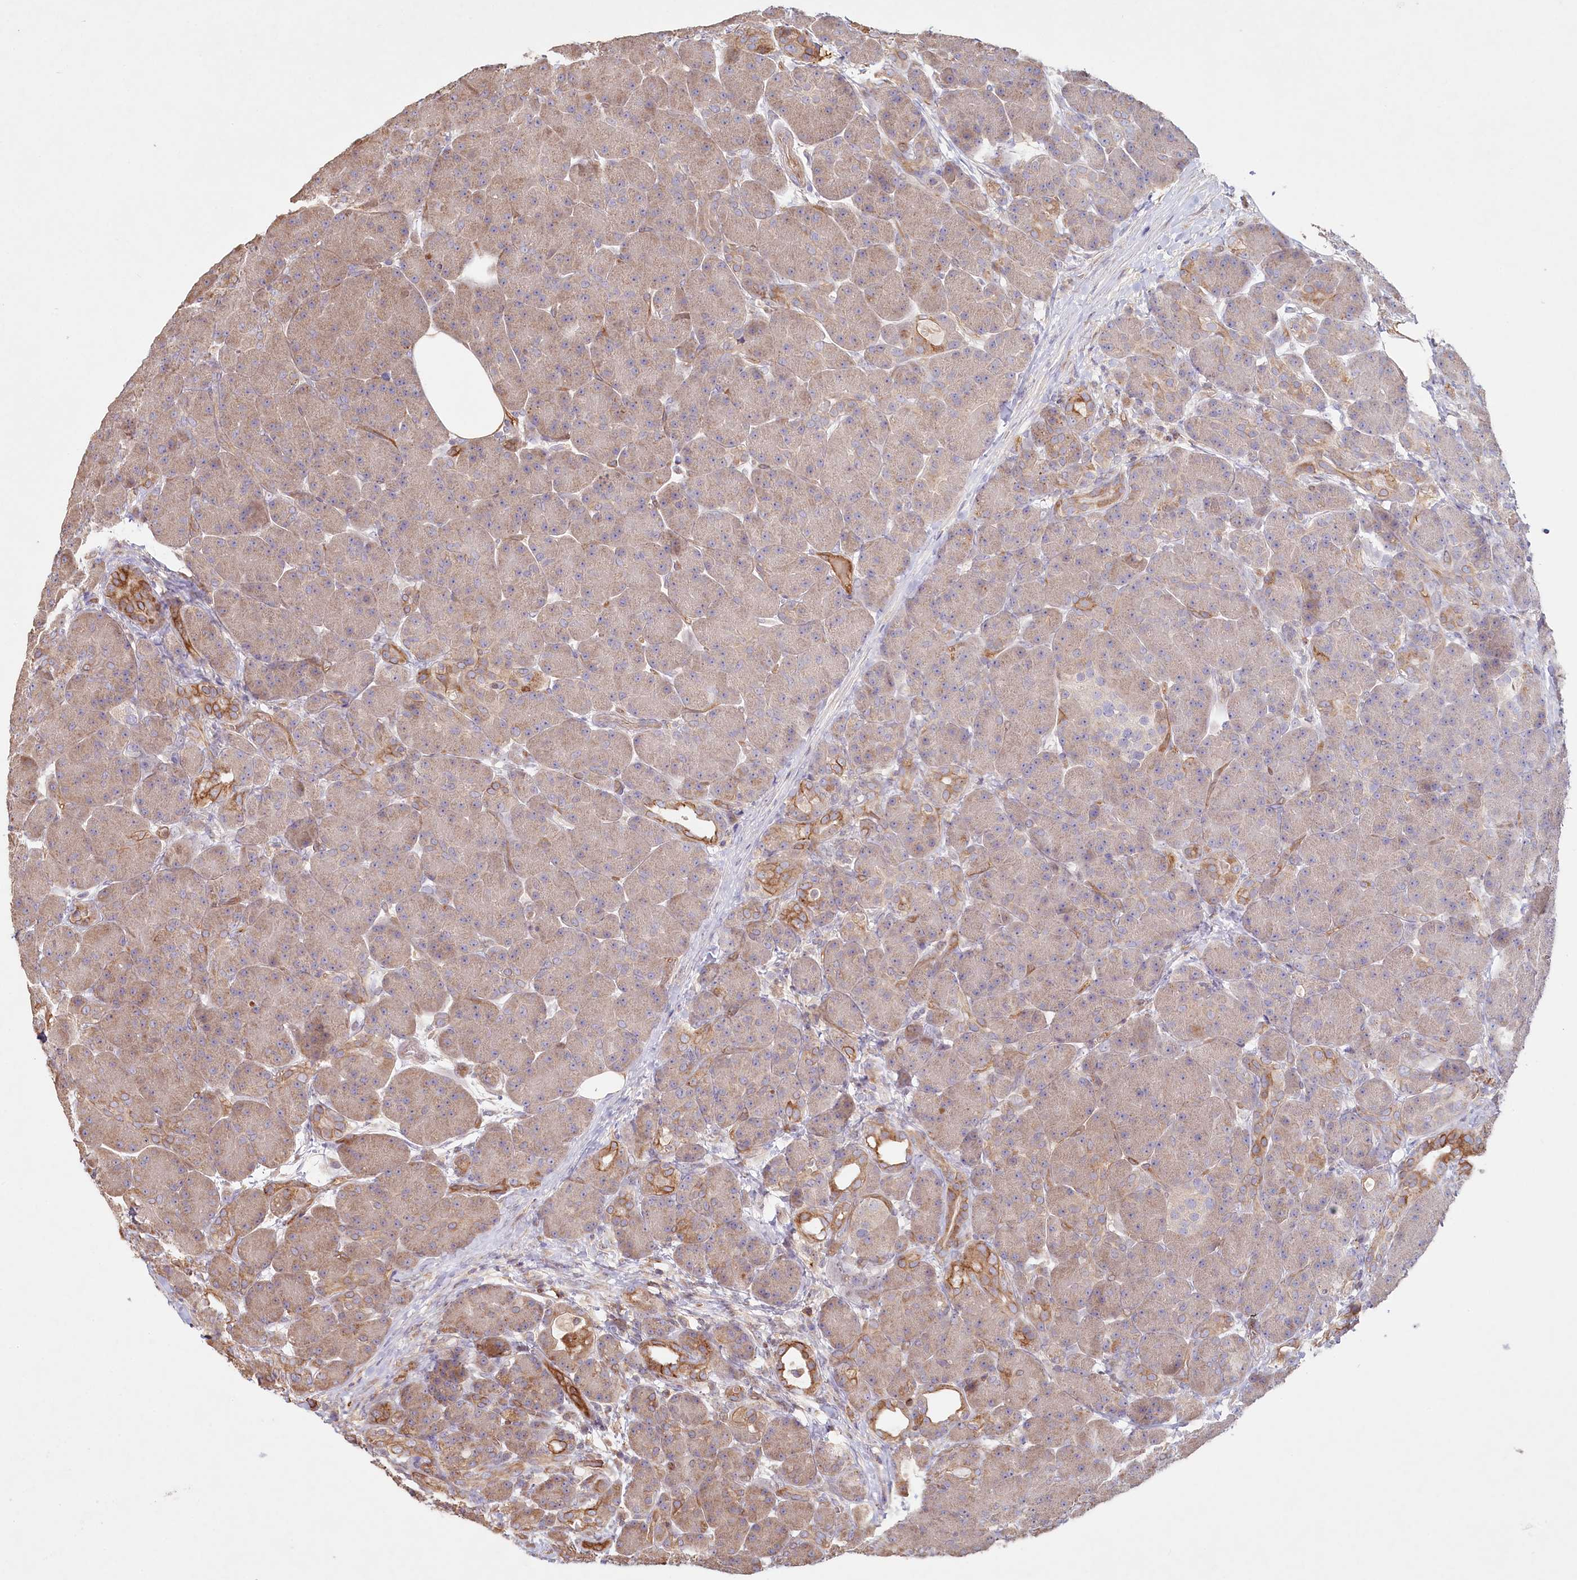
{"staining": {"intensity": "moderate", "quantity": "25%-75%", "location": "cytoplasmic/membranous"}, "tissue": "pancreas", "cell_type": "Exocrine glandular cells", "image_type": "normal", "snomed": [{"axis": "morphology", "description": "Normal tissue, NOS"}, {"axis": "topography", "description": "Pancreas"}], "caption": "Immunohistochemical staining of benign pancreas reveals 25%-75% levels of moderate cytoplasmic/membranous protein staining in about 25%-75% of exocrine glandular cells.", "gene": "RBP5", "patient": {"sex": "male", "age": 63}}